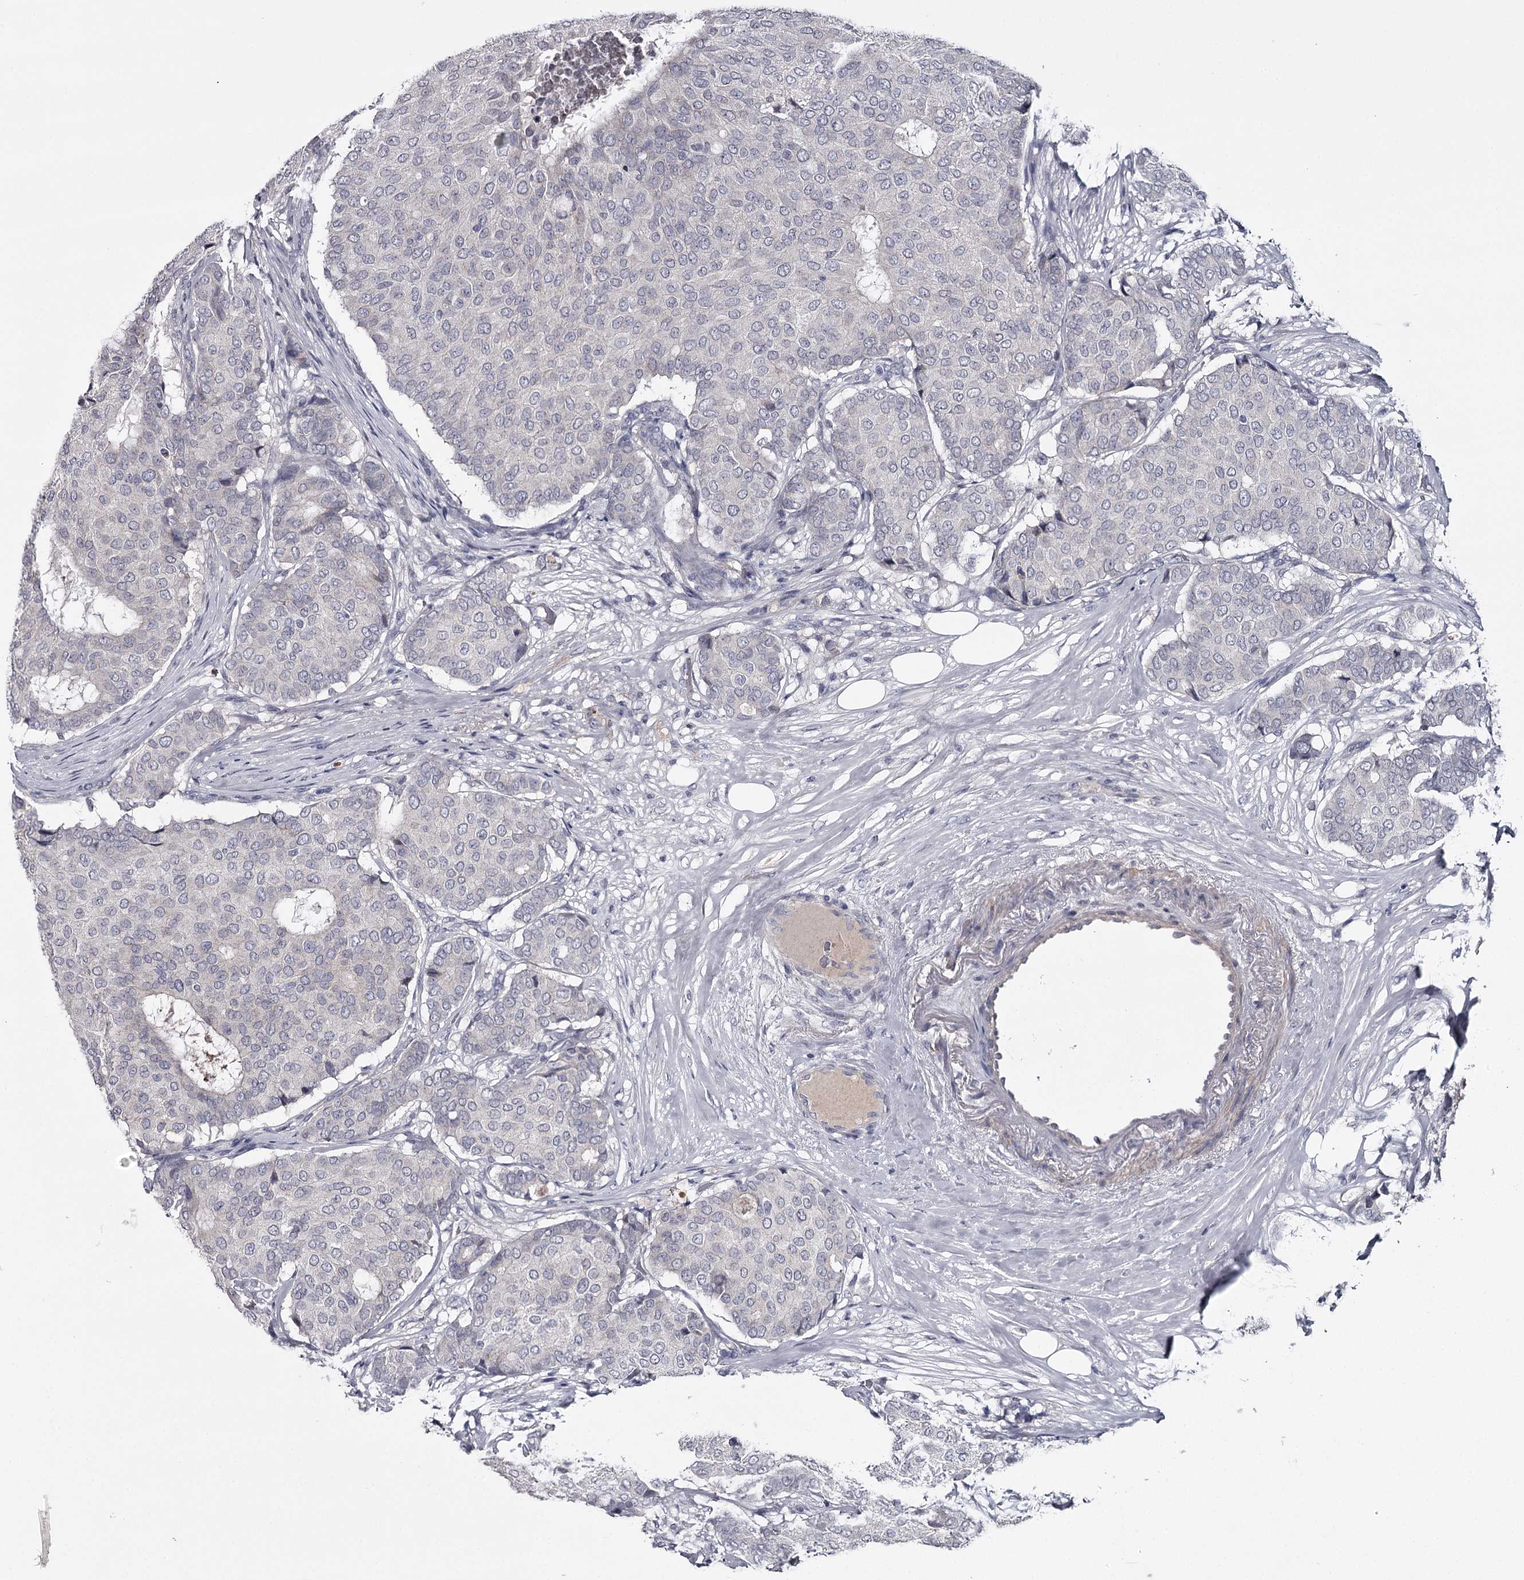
{"staining": {"intensity": "negative", "quantity": "none", "location": "none"}, "tissue": "breast cancer", "cell_type": "Tumor cells", "image_type": "cancer", "snomed": [{"axis": "morphology", "description": "Duct carcinoma"}, {"axis": "topography", "description": "Breast"}], "caption": "This is an immunohistochemistry (IHC) micrograph of infiltrating ductal carcinoma (breast). There is no positivity in tumor cells.", "gene": "FDXACB1", "patient": {"sex": "female", "age": 75}}